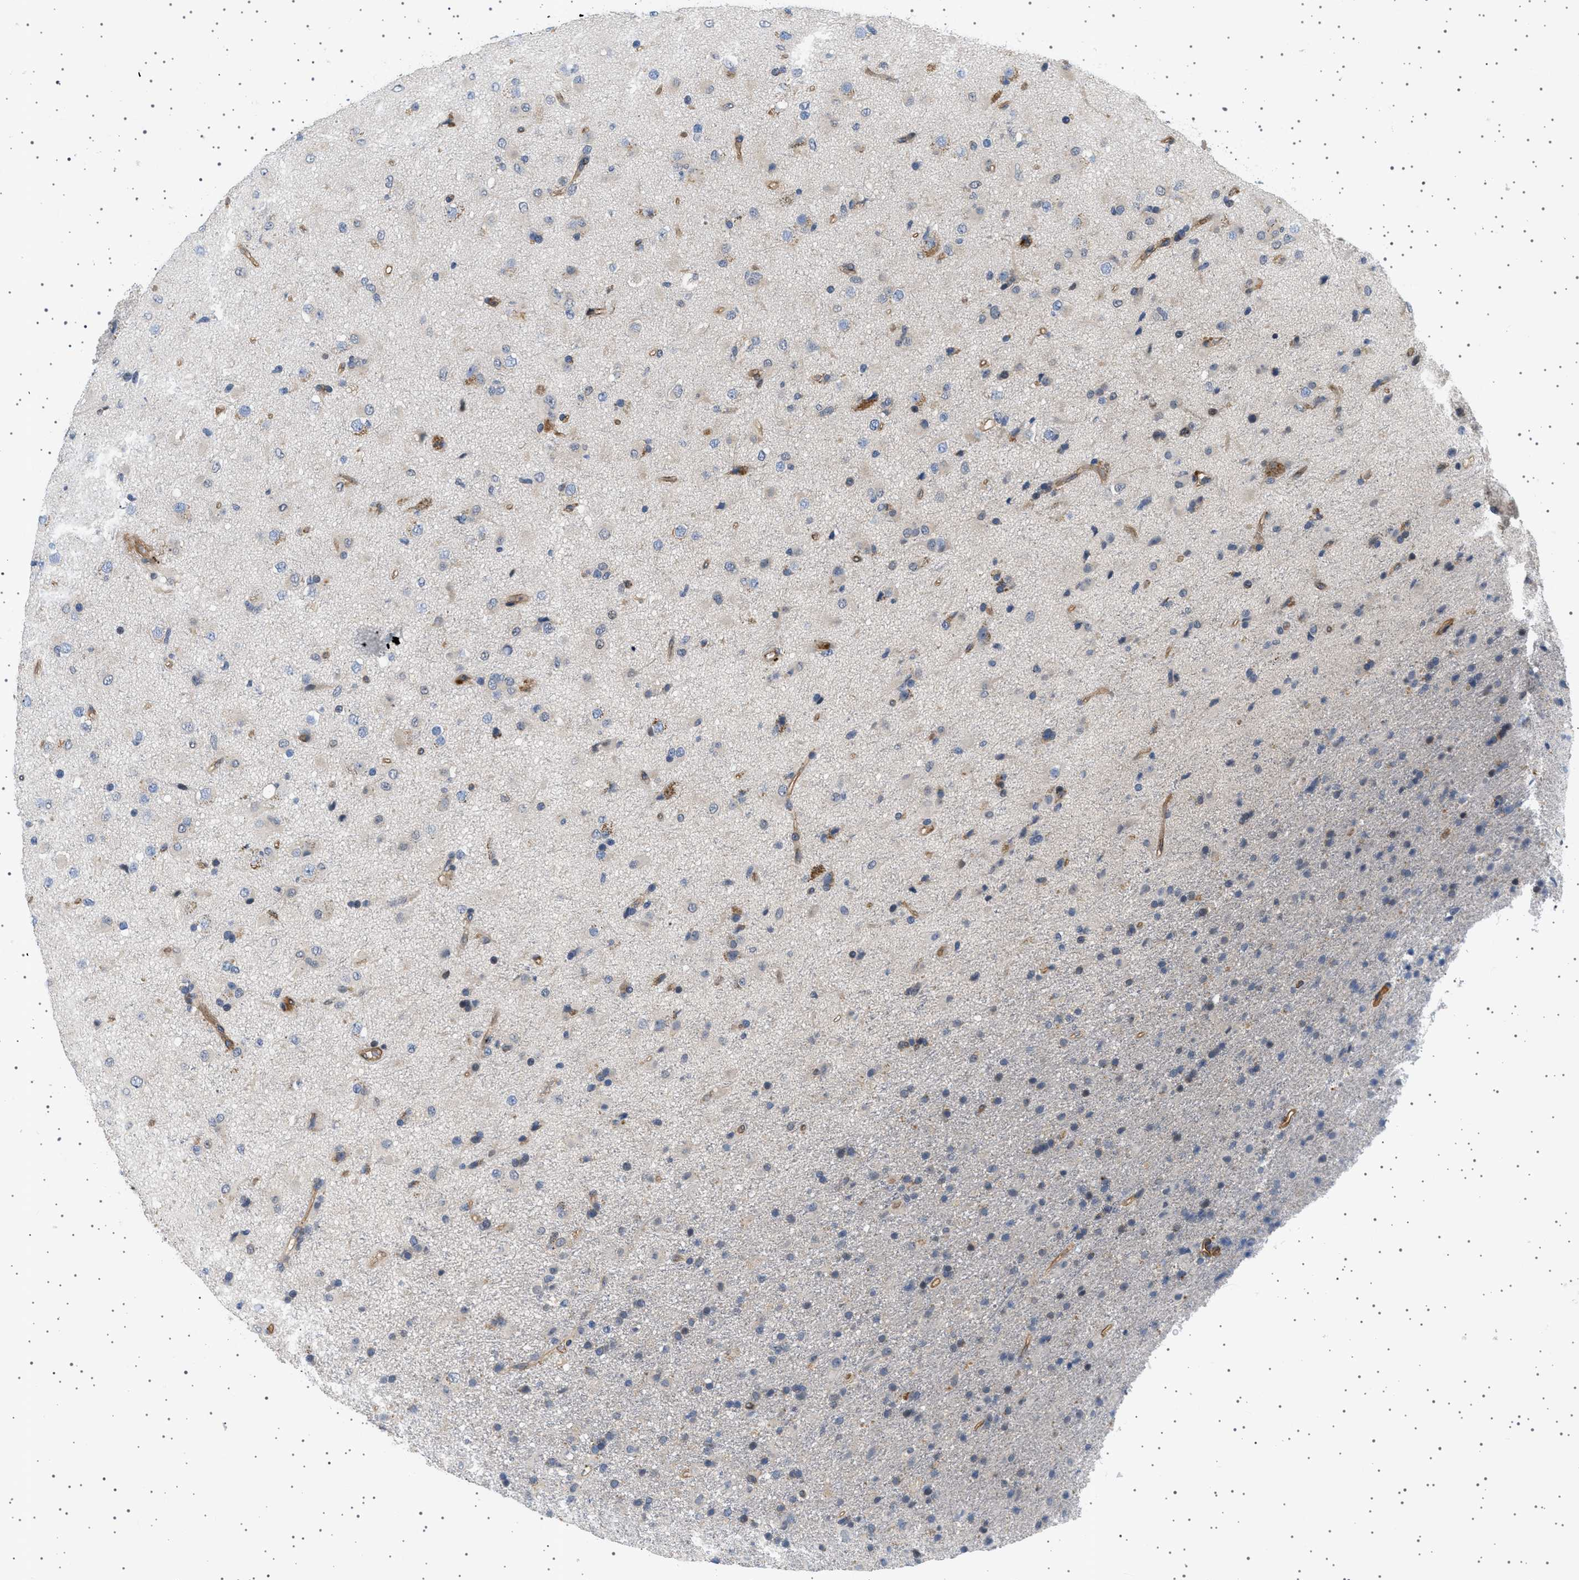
{"staining": {"intensity": "weak", "quantity": "<25%", "location": "cytoplasmic/membranous"}, "tissue": "glioma", "cell_type": "Tumor cells", "image_type": "cancer", "snomed": [{"axis": "morphology", "description": "Glioma, malignant, Low grade"}, {"axis": "topography", "description": "Brain"}], "caption": "This is an immunohistochemistry image of glioma. There is no expression in tumor cells.", "gene": "PLPP6", "patient": {"sex": "male", "age": 65}}